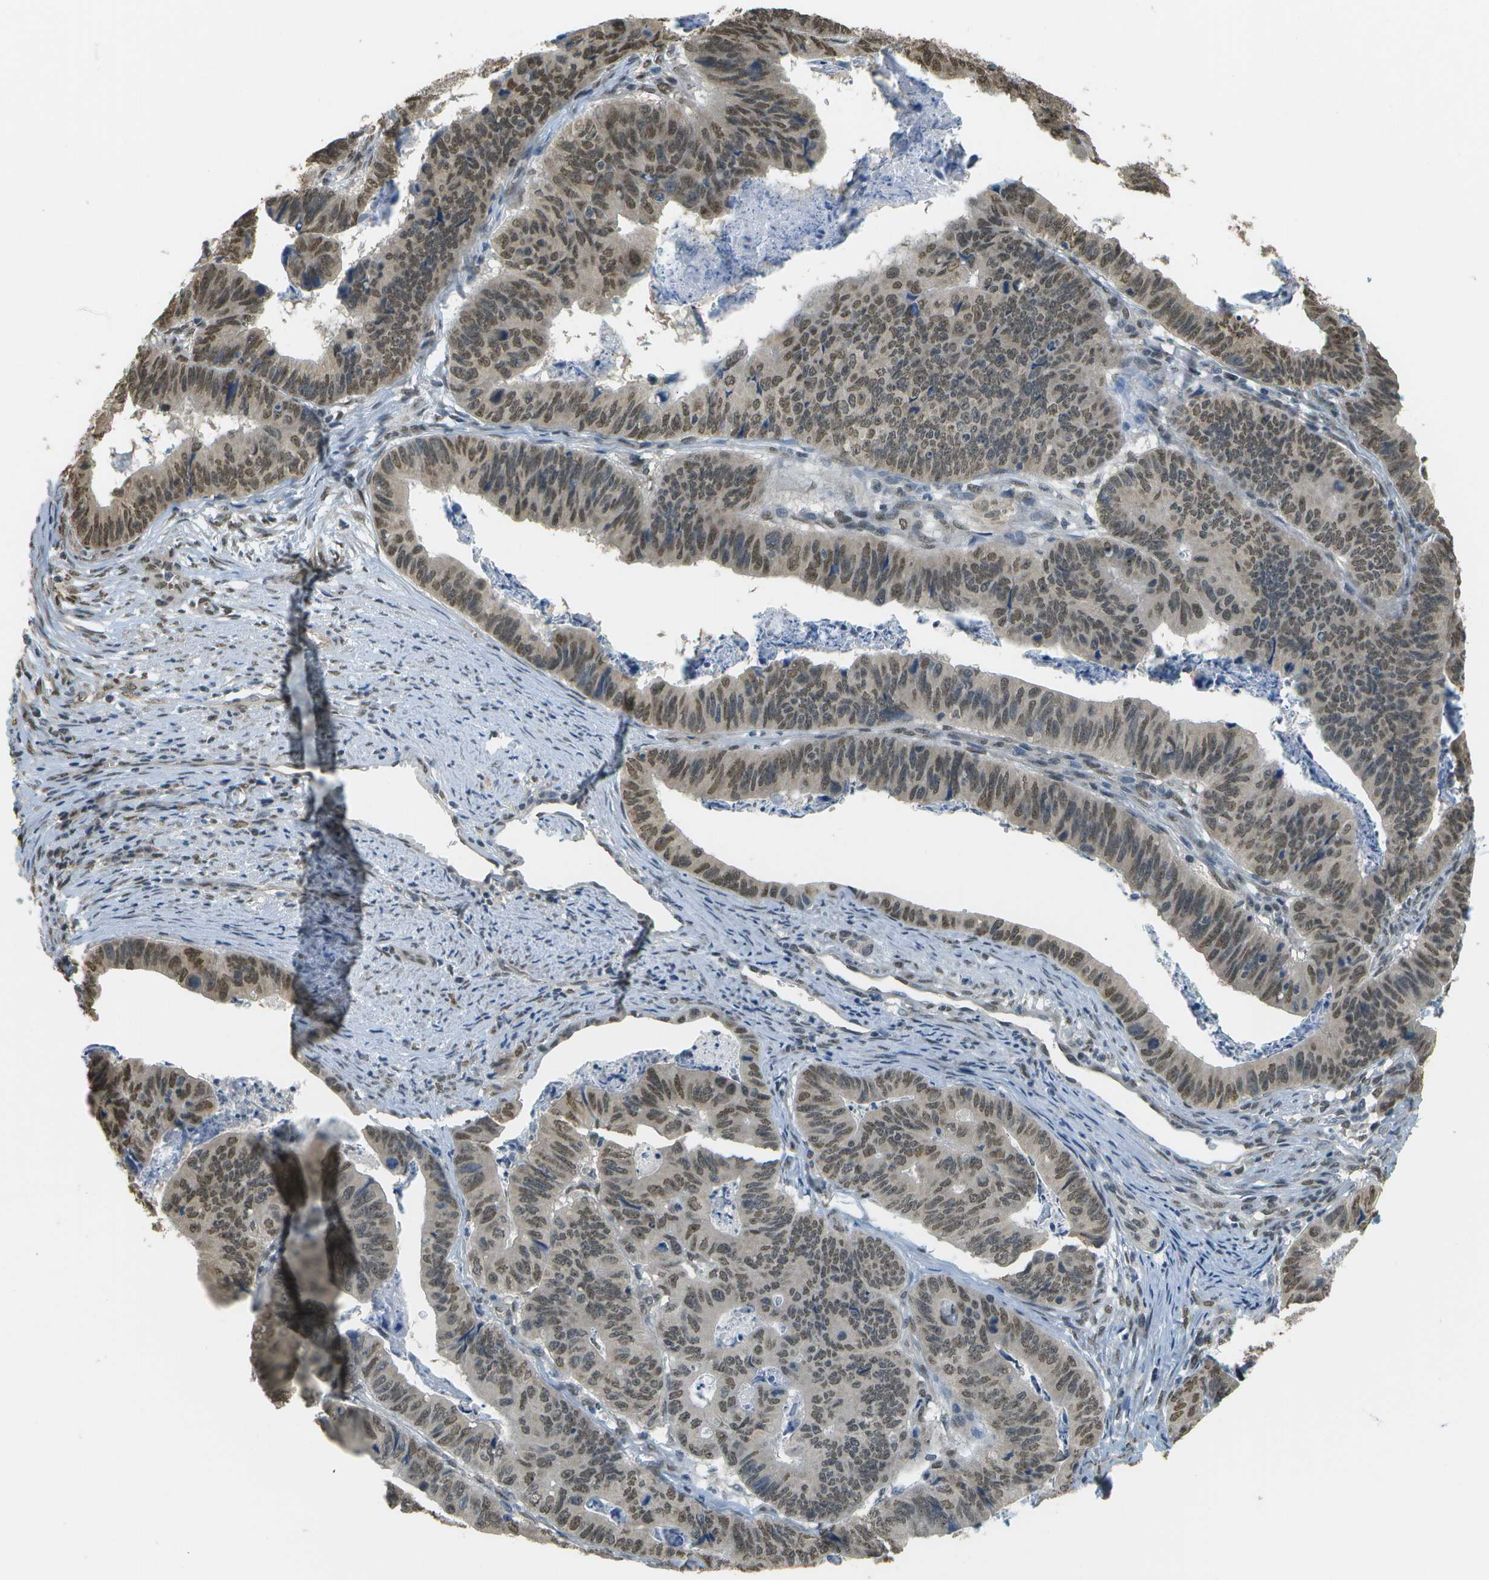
{"staining": {"intensity": "moderate", "quantity": ">75%", "location": "nuclear"}, "tissue": "stomach cancer", "cell_type": "Tumor cells", "image_type": "cancer", "snomed": [{"axis": "morphology", "description": "Adenocarcinoma, NOS"}, {"axis": "topography", "description": "Stomach, lower"}], "caption": "Brown immunohistochemical staining in human adenocarcinoma (stomach) reveals moderate nuclear positivity in approximately >75% of tumor cells.", "gene": "ABL2", "patient": {"sex": "male", "age": 77}}